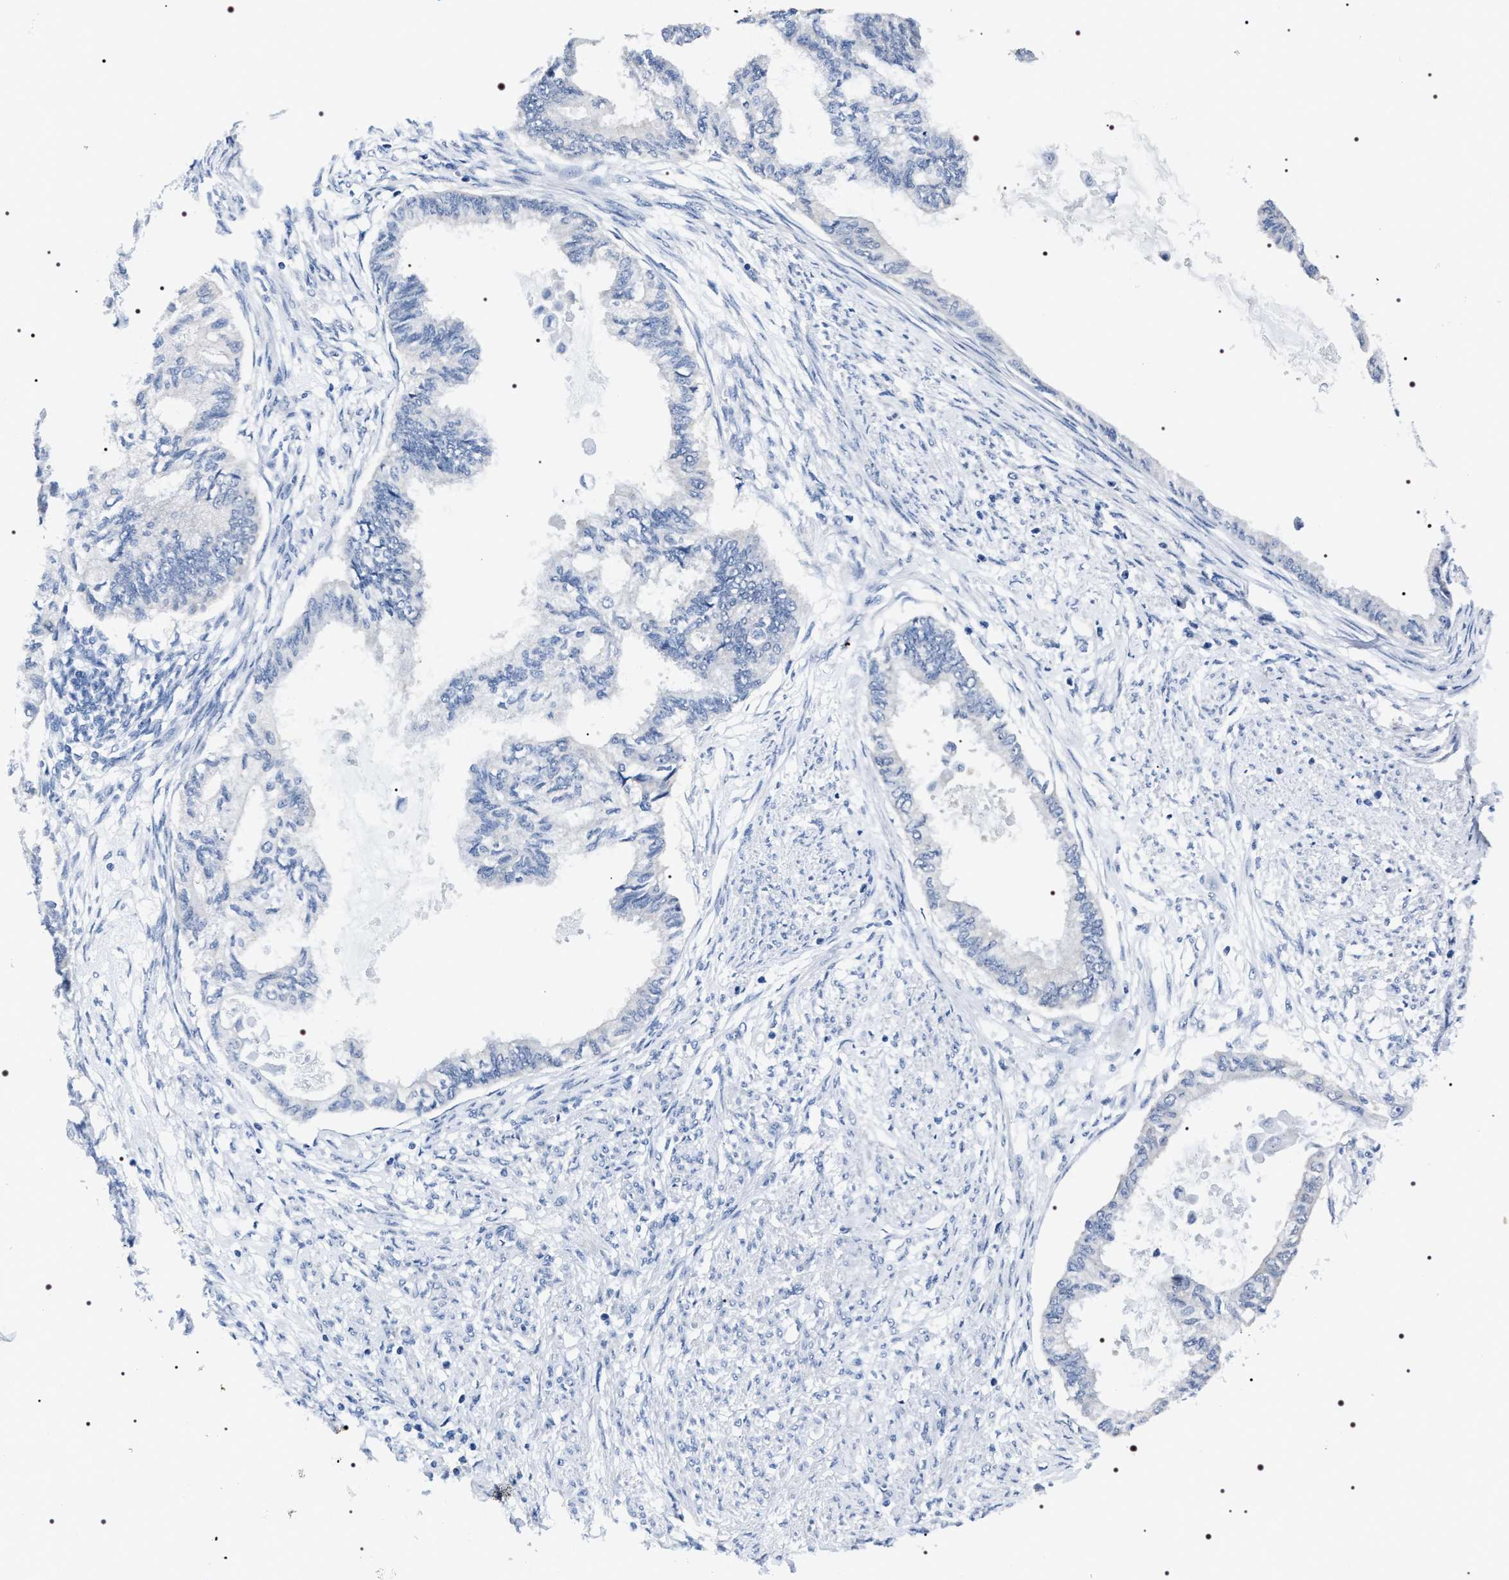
{"staining": {"intensity": "negative", "quantity": "none", "location": "none"}, "tissue": "cervical cancer", "cell_type": "Tumor cells", "image_type": "cancer", "snomed": [{"axis": "morphology", "description": "Normal tissue, NOS"}, {"axis": "morphology", "description": "Adenocarcinoma, NOS"}, {"axis": "topography", "description": "Cervix"}, {"axis": "topography", "description": "Endometrium"}], "caption": "Tumor cells are negative for protein expression in human adenocarcinoma (cervical).", "gene": "ADH4", "patient": {"sex": "female", "age": 86}}